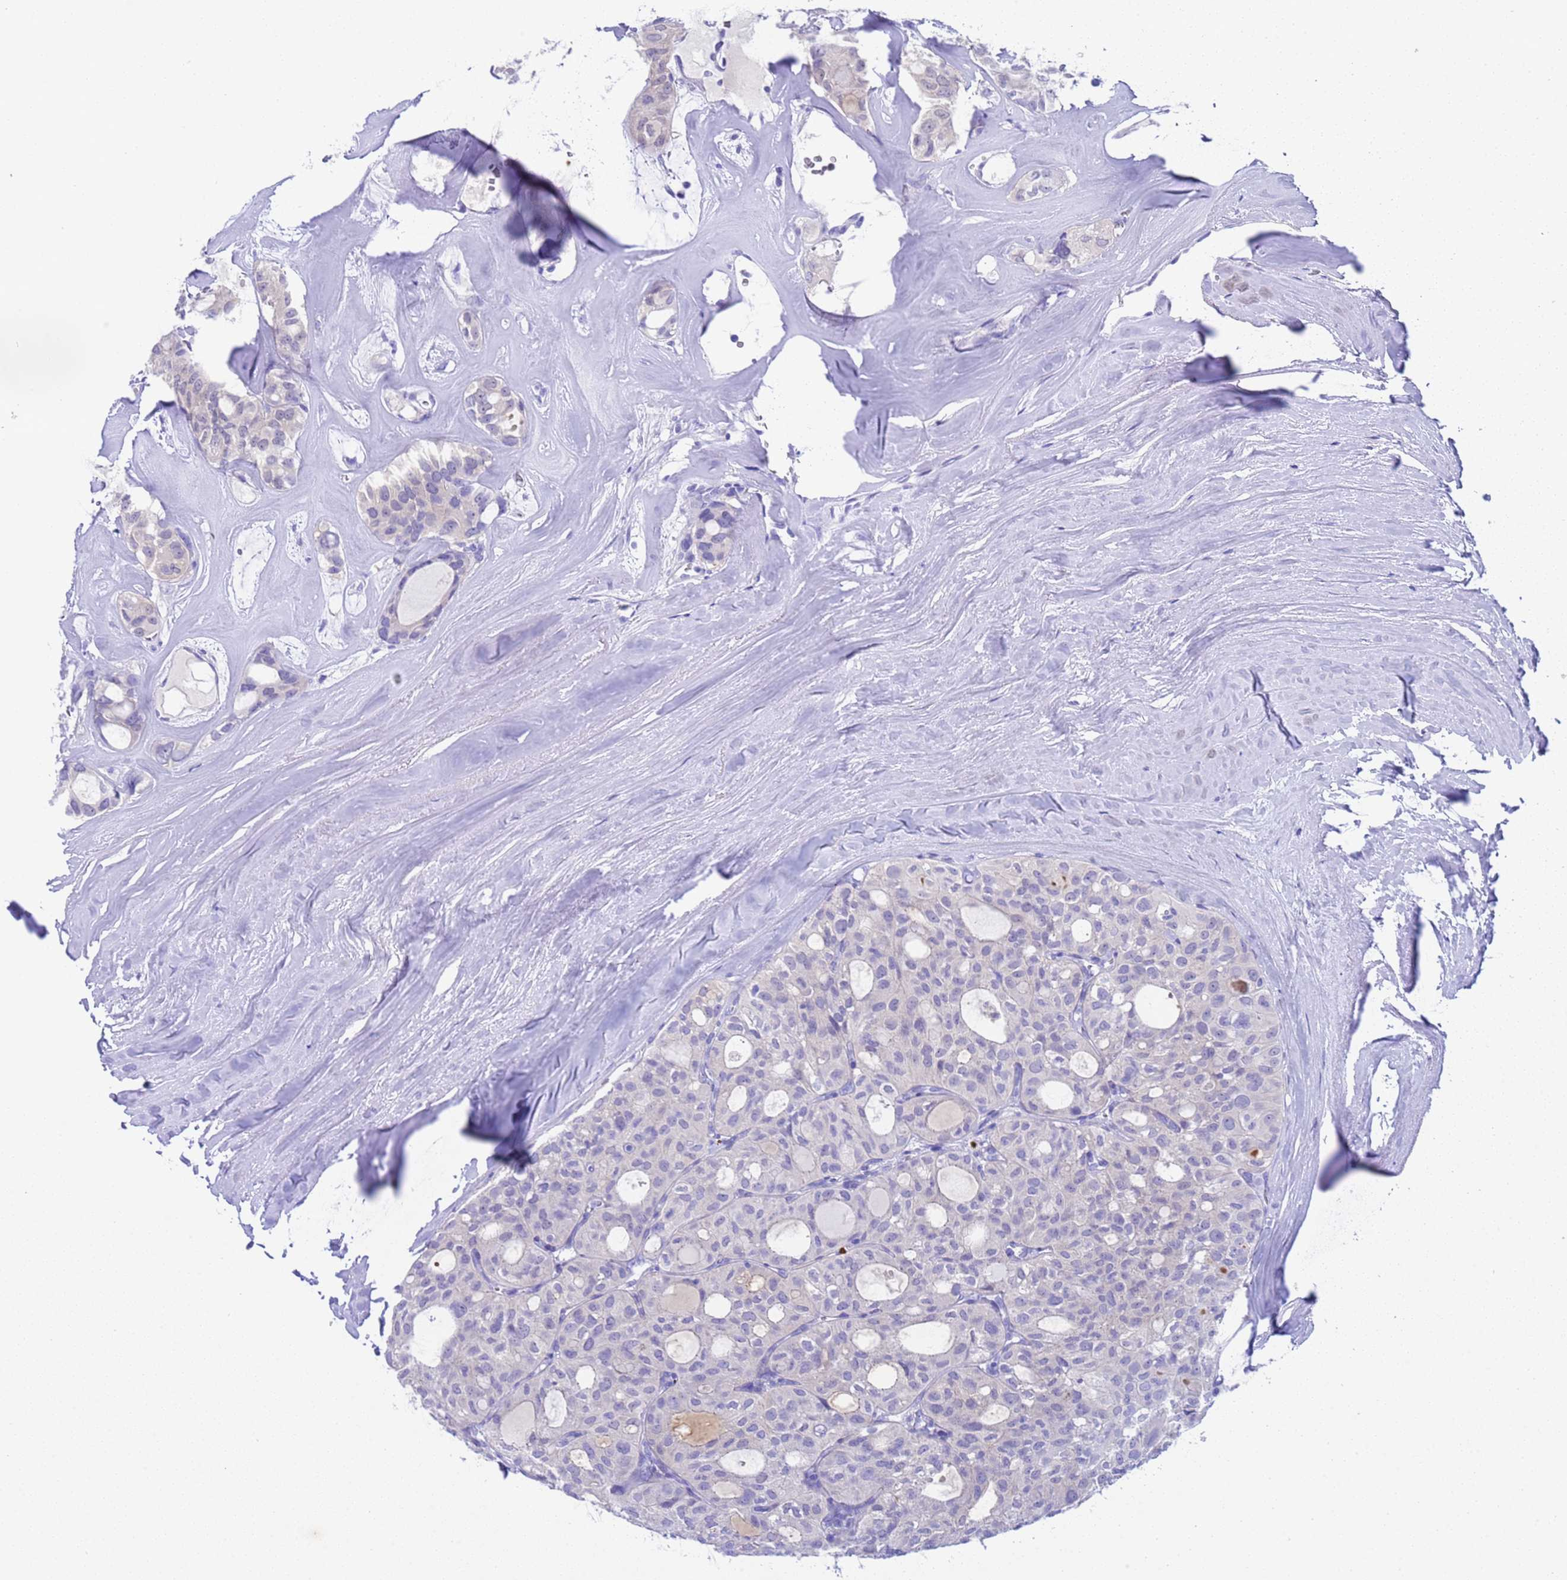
{"staining": {"intensity": "negative", "quantity": "none", "location": "none"}, "tissue": "thyroid cancer", "cell_type": "Tumor cells", "image_type": "cancer", "snomed": [{"axis": "morphology", "description": "Follicular adenoma carcinoma, NOS"}, {"axis": "topography", "description": "Thyroid gland"}], "caption": "Histopathology image shows no significant protein expression in tumor cells of thyroid cancer. (DAB (3,3'-diaminobenzidine) IHC visualized using brightfield microscopy, high magnification).", "gene": "USP38", "patient": {"sex": "male", "age": 75}}